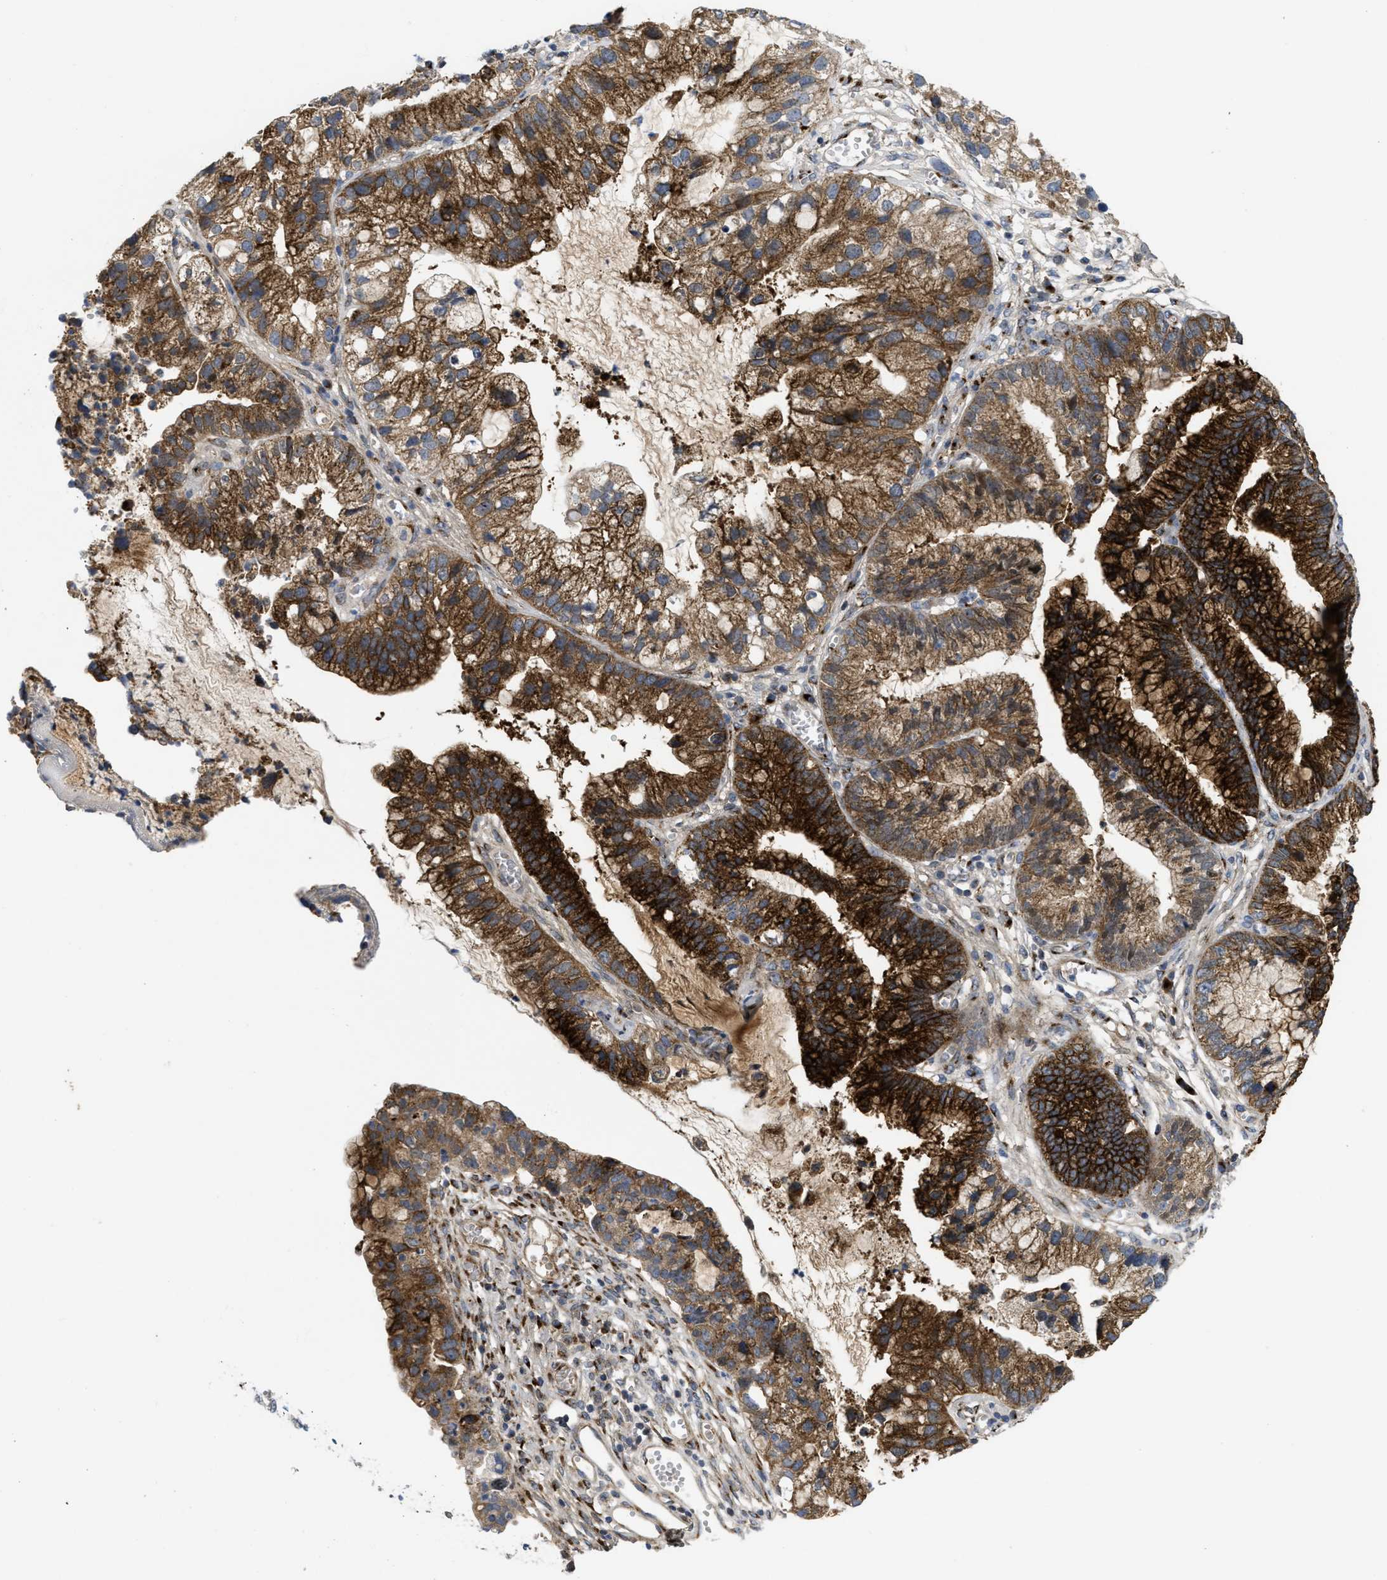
{"staining": {"intensity": "strong", "quantity": ">75%", "location": "cytoplasmic/membranous"}, "tissue": "cervical cancer", "cell_type": "Tumor cells", "image_type": "cancer", "snomed": [{"axis": "morphology", "description": "Adenocarcinoma, NOS"}, {"axis": "topography", "description": "Cervix"}], "caption": "Immunohistochemical staining of cervical adenocarcinoma exhibits high levels of strong cytoplasmic/membranous staining in approximately >75% of tumor cells.", "gene": "ZNF70", "patient": {"sex": "female", "age": 44}}